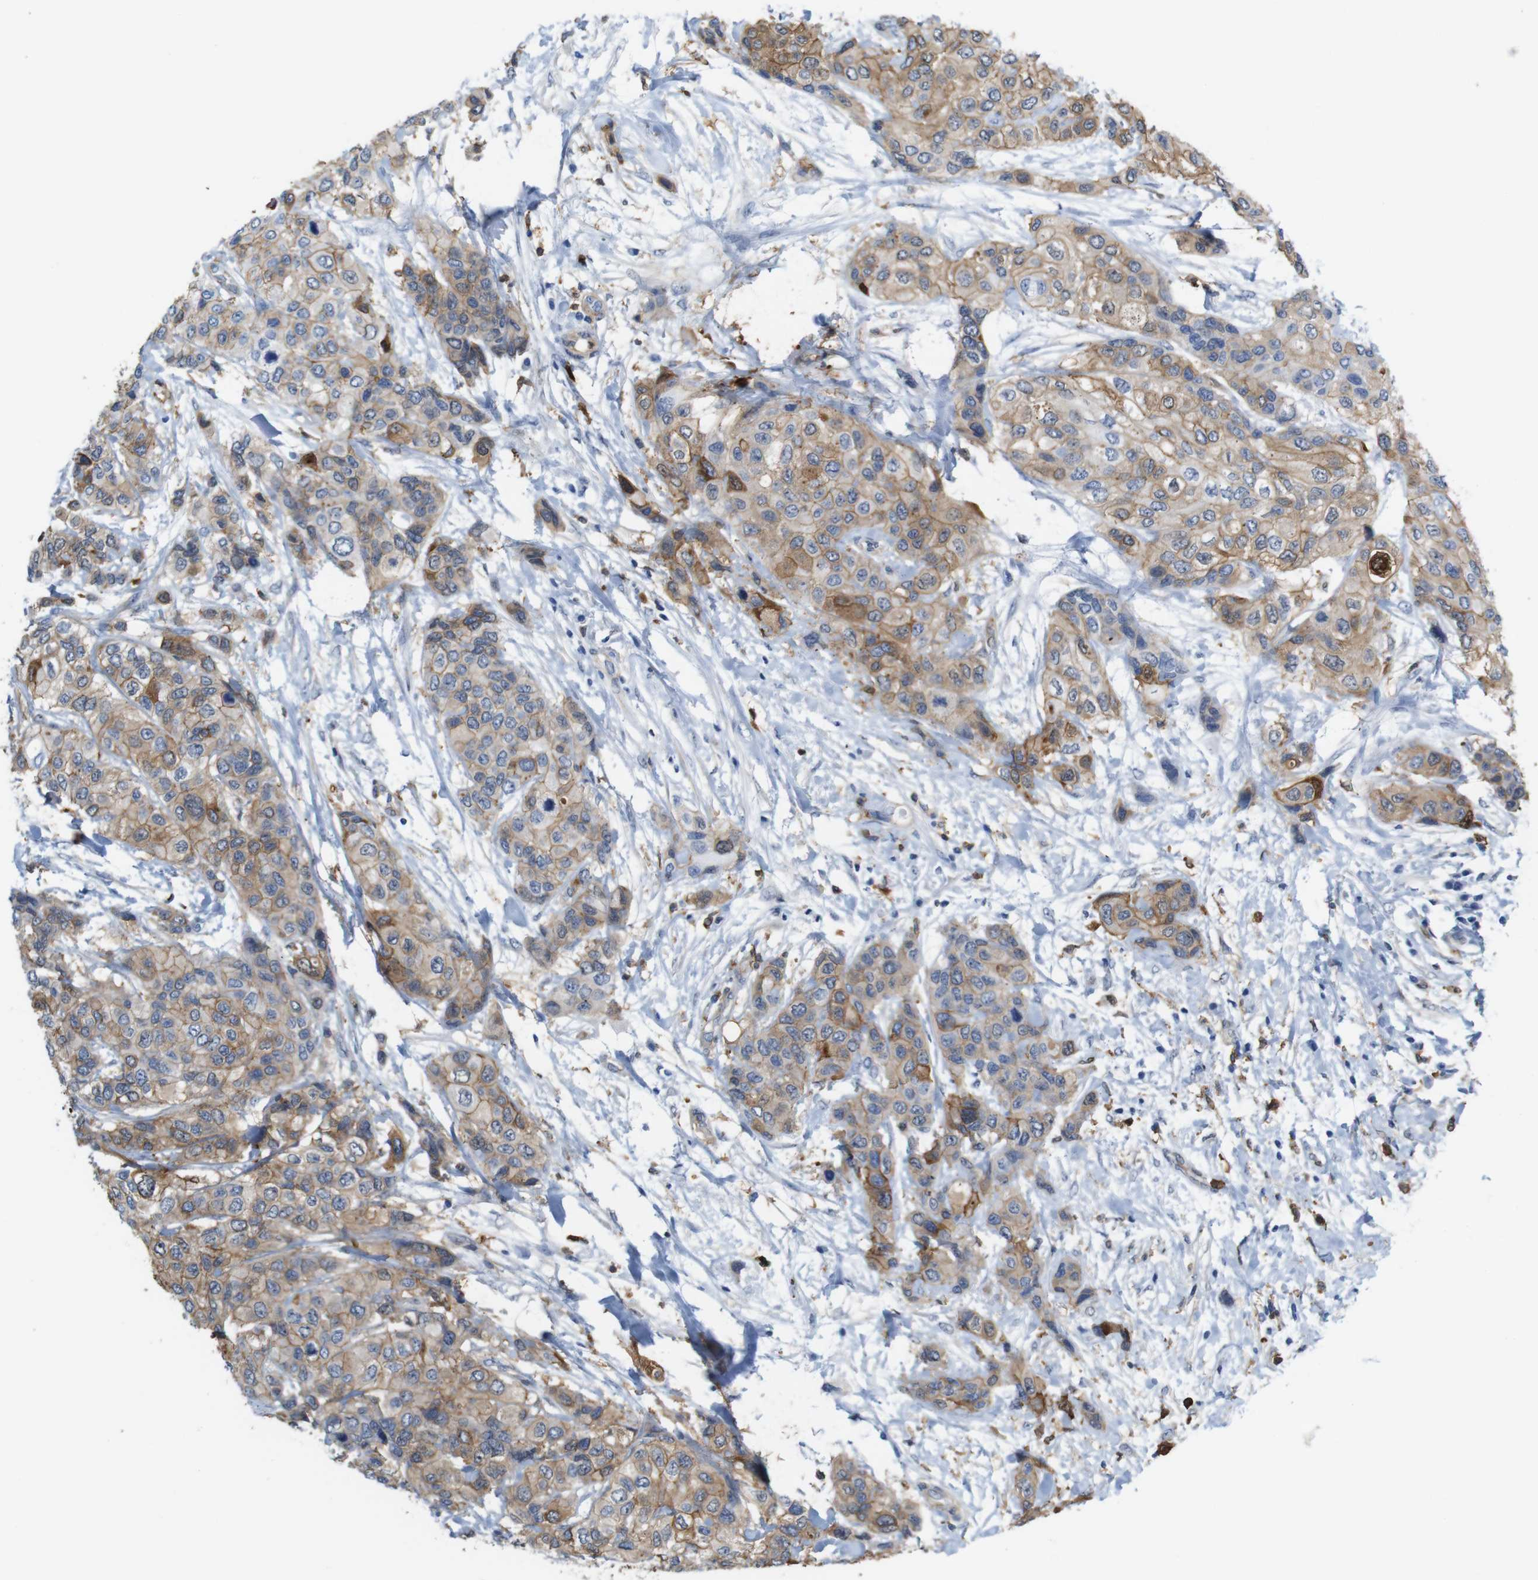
{"staining": {"intensity": "moderate", "quantity": ">75%", "location": "cytoplasmic/membranous"}, "tissue": "urothelial cancer", "cell_type": "Tumor cells", "image_type": "cancer", "snomed": [{"axis": "morphology", "description": "Urothelial carcinoma, High grade"}, {"axis": "topography", "description": "Urinary bladder"}], "caption": "Brown immunohistochemical staining in human urothelial cancer displays moderate cytoplasmic/membranous expression in approximately >75% of tumor cells. The protein is shown in brown color, while the nuclei are stained blue.", "gene": "ANXA1", "patient": {"sex": "female", "age": 56}}